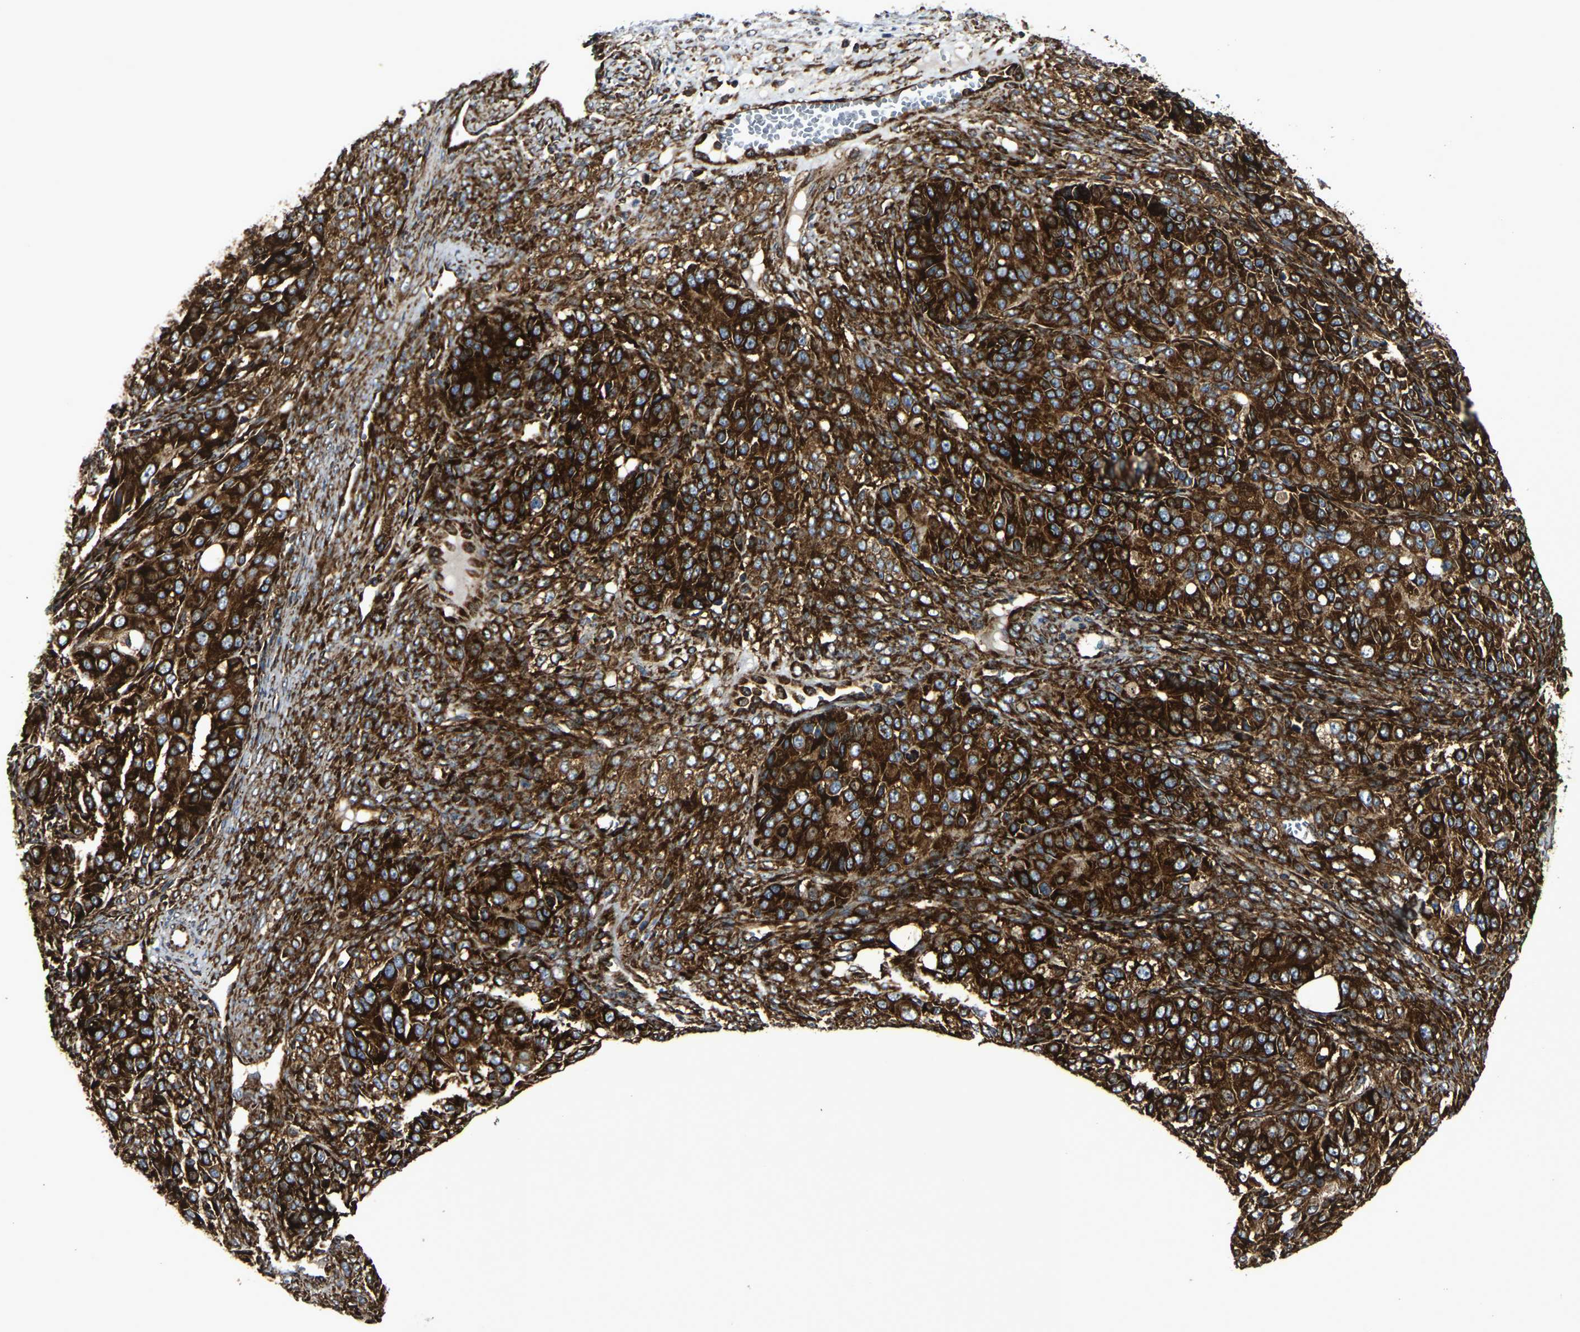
{"staining": {"intensity": "strong", "quantity": ">75%", "location": "cytoplasmic/membranous"}, "tissue": "ovarian cancer", "cell_type": "Tumor cells", "image_type": "cancer", "snomed": [{"axis": "morphology", "description": "Carcinoma, endometroid"}, {"axis": "topography", "description": "Ovary"}], "caption": "Protein expression analysis of human ovarian cancer reveals strong cytoplasmic/membranous positivity in about >75% of tumor cells. The staining was performed using DAB (3,3'-diaminobenzidine), with brown indicating positive protein expression. Nuclei are stained blue with hematoxylin.", "gene": "MARCHF2", "patient": {"sex": "female", "age": 51}}